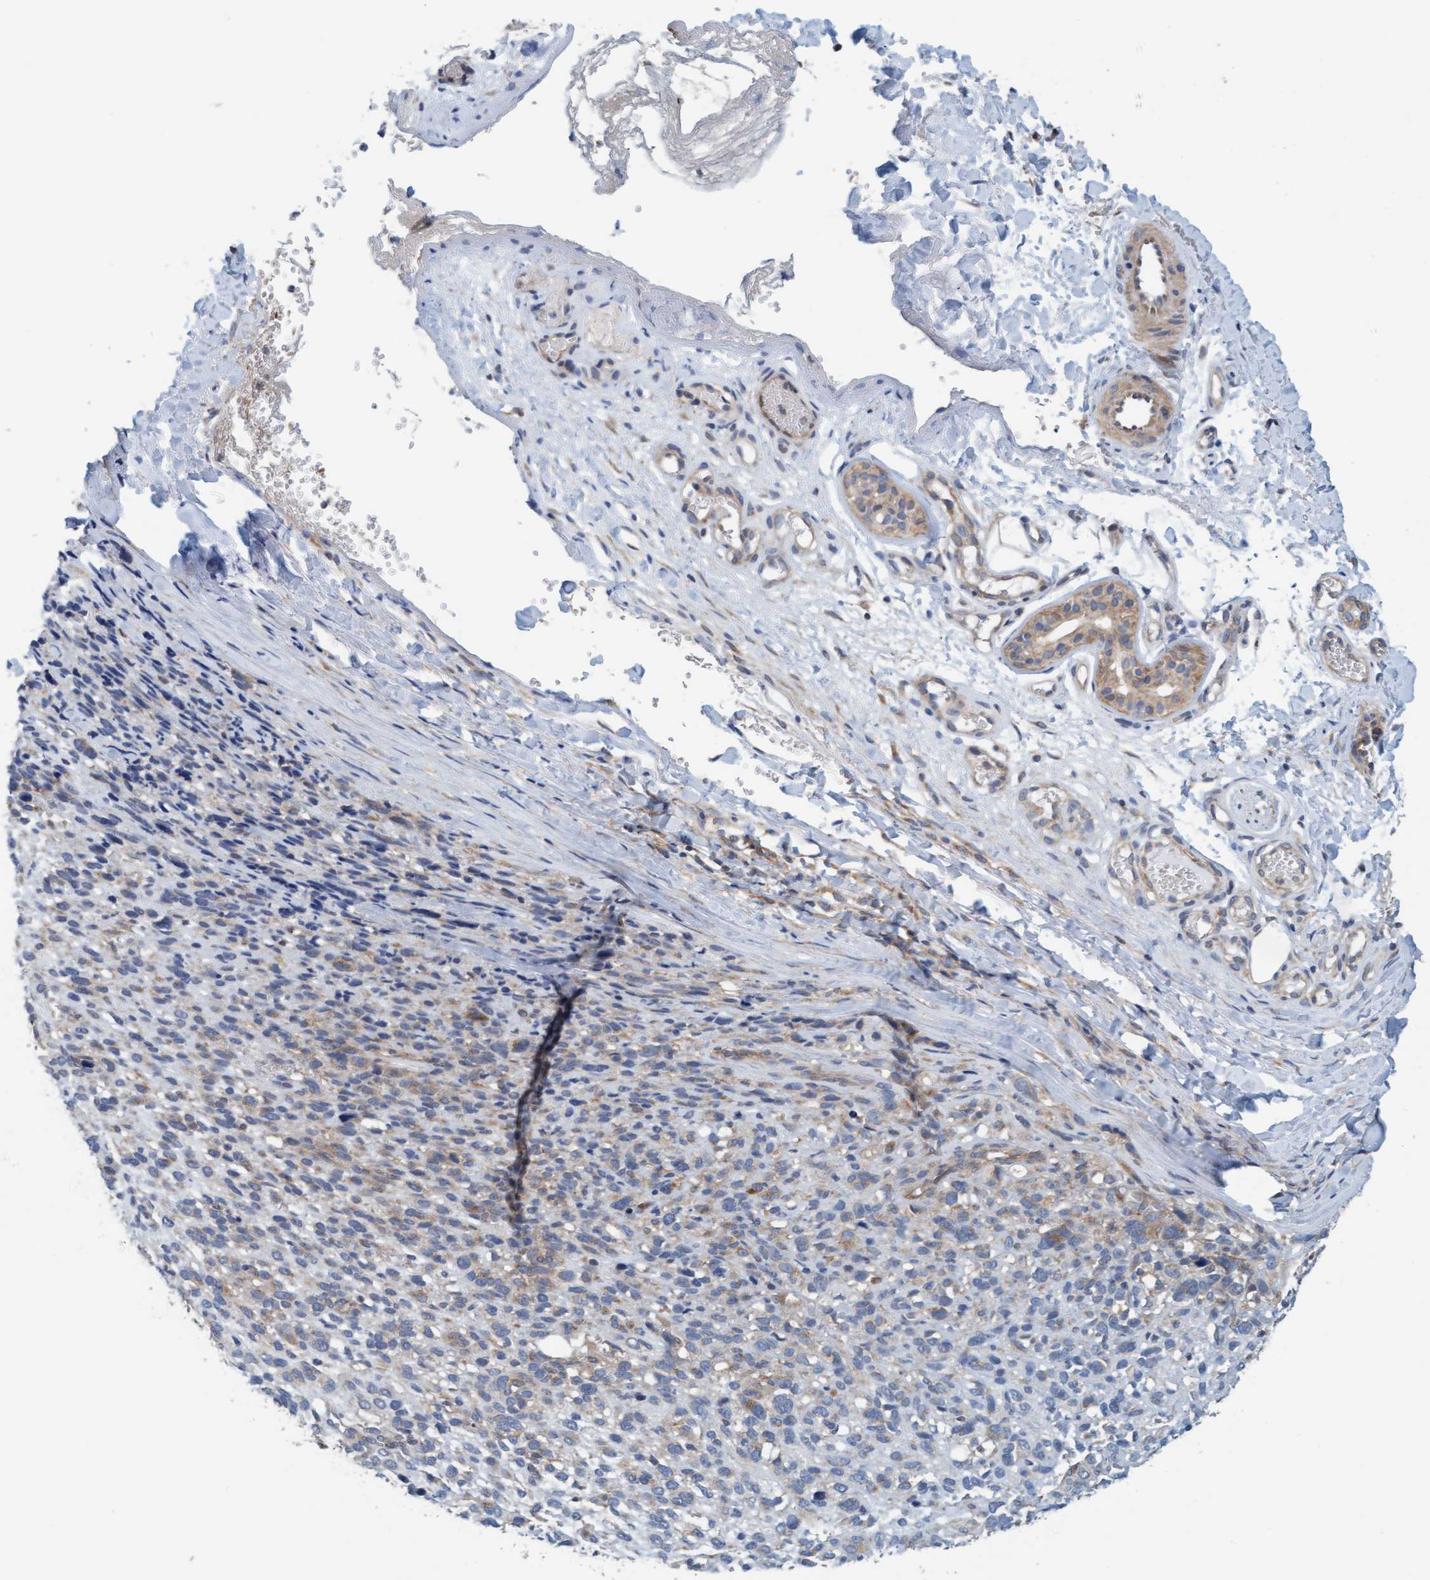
{"staining": {"intensity": "weak", "quantity": "<25%", "location": "cytoplasmic/membranous"}, "tissue": "melanoma", "cell_type": "Tumor cells", "image_type": "cancer", "snomed": [{"axis": "morphology", "description": "Malignant melanoma, NOS"}, {"axis": "topography", "description": "Skin"}], "caption": "Immunohistochemistry photomicrograph of human melanoma stained for a protein (brown), which demonstrates no expression in tumor cells.", "gene": "UBAP1", "patient": {"sex": "female", "age": 55}}